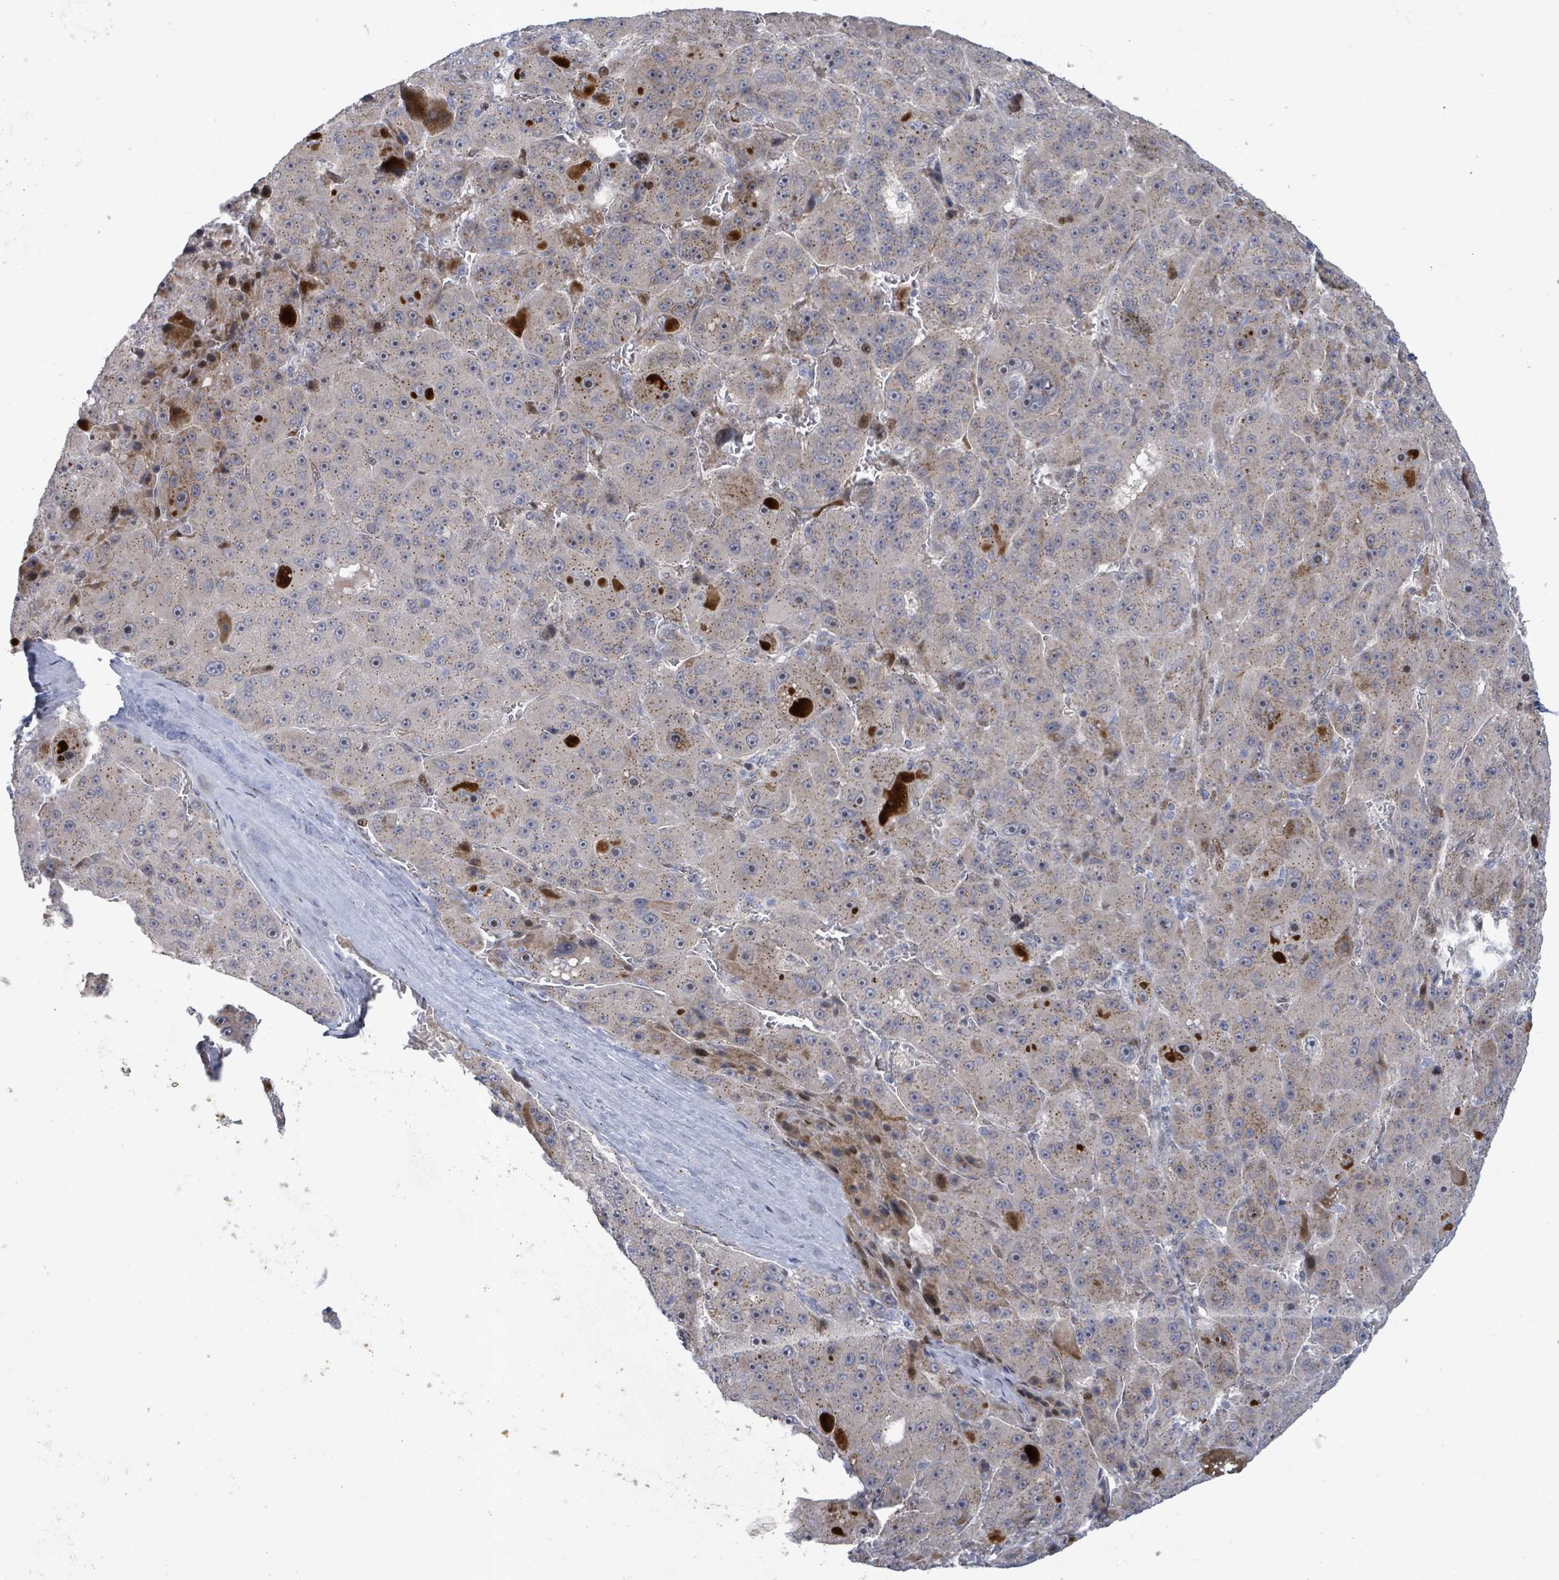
{"staining": {"intensity": "weak", "quantity": ">75%", "location": "cytoplasmic/membranous"}, "tissue": "liver cancer", "cell_type": "Tumor cells", "image_type": "cancer", "snomed": [{"axis": "morphology", "description": "Carcinoma, Hepatocellular, NOS"}, {"axis": "topography", "description": "Liver"}], "caption": "Hepatocellular carcinoma (liver) stained for a protein (brown) exhibits weak cytoplasmic/membranous positive positivity in approximately >75% of tumor cells.", "gene": "TUSC1", "patient": {"sex": "male", "age": 76}}